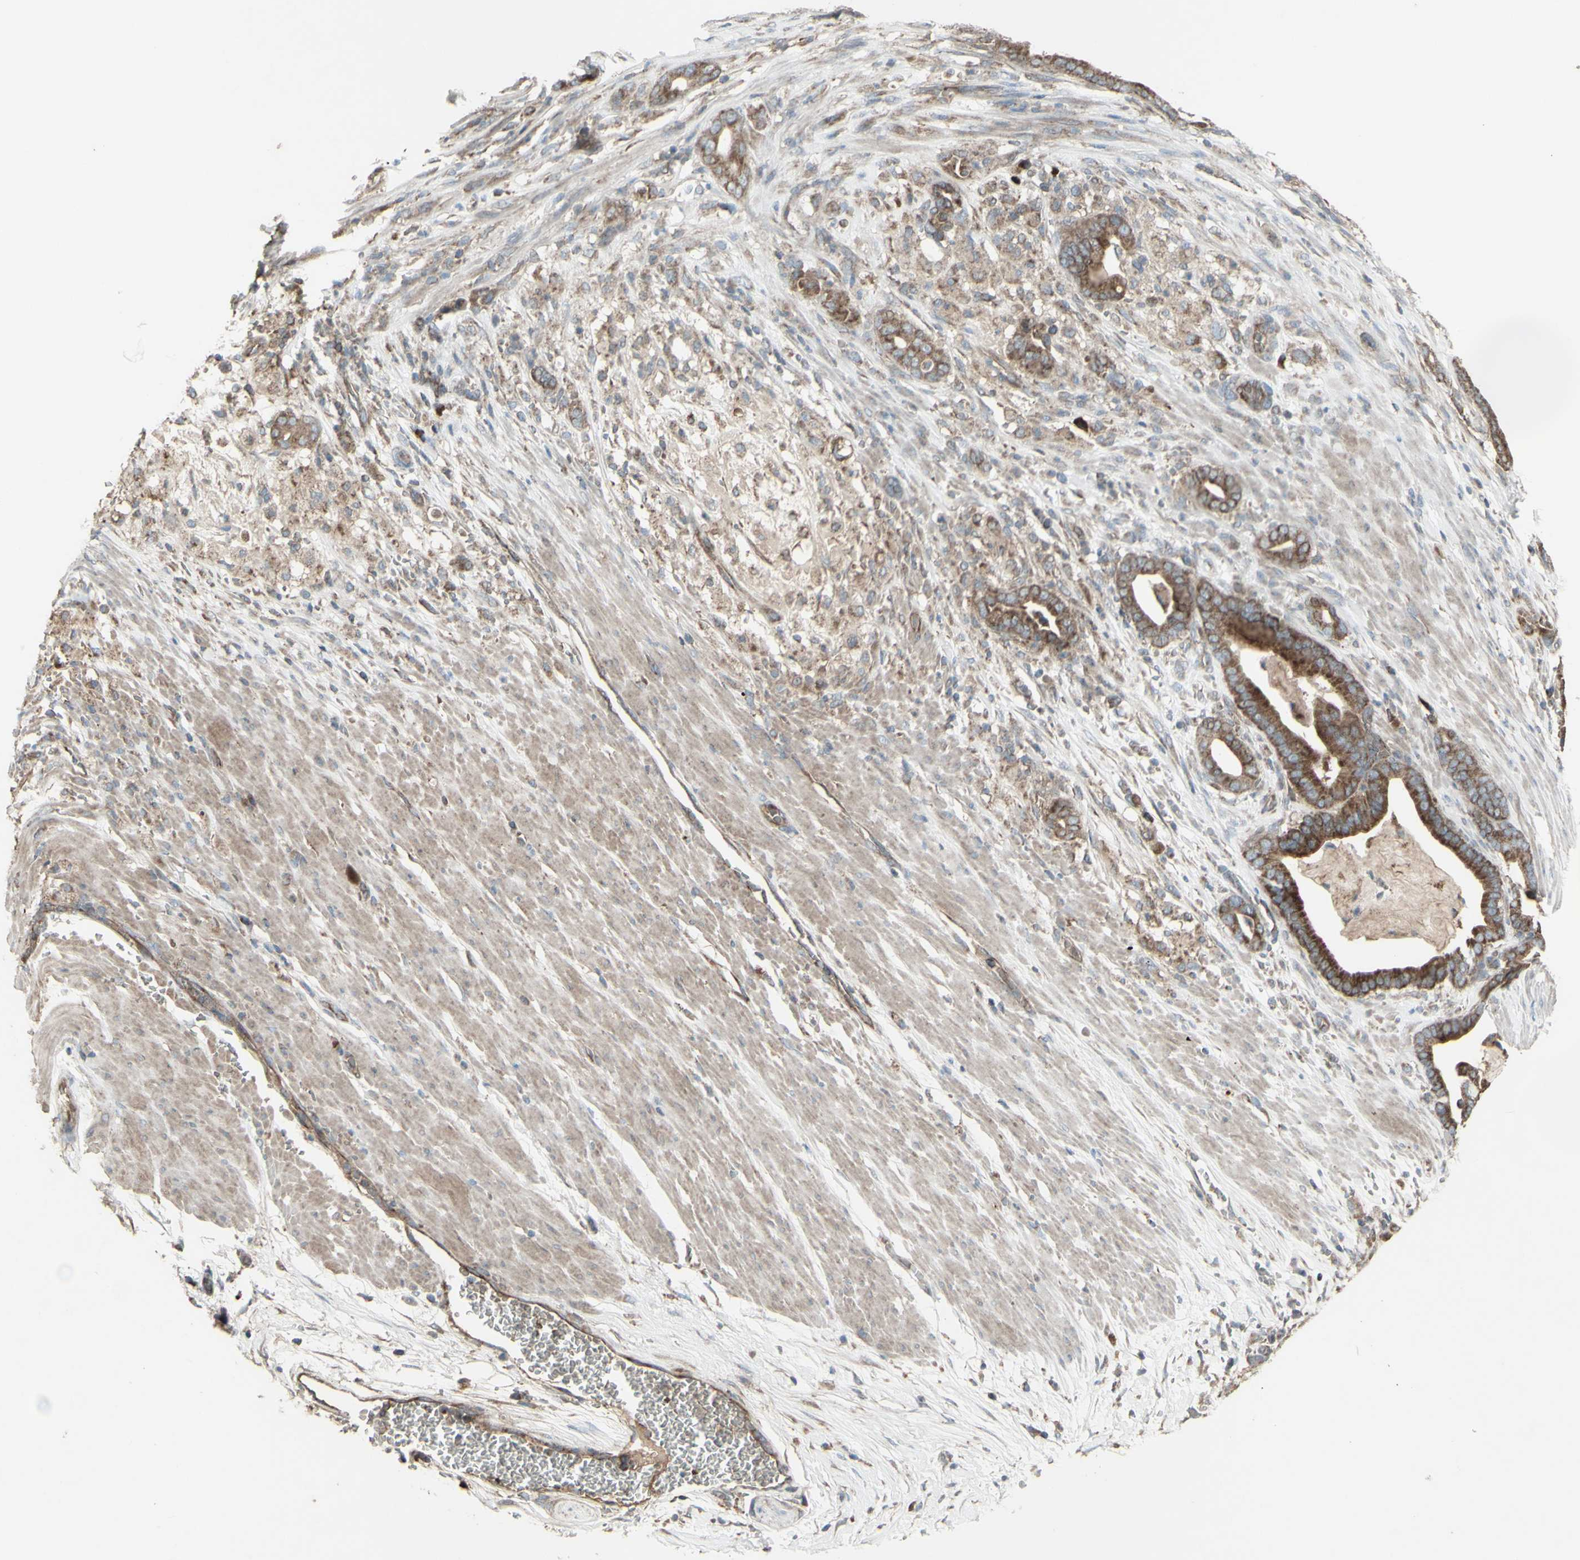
{"staining": {"intensity": "moderate", "quantity": ">75%", "location": "cytoplasmic/membranous"}, "tissue": "pancreatic cancer", "cell_type": "Tumor cells", "image_type": "cancer", "snomed": [{"axis": "morphology", "description": "Adenocarcinoma, NOS"}, {"axis": "topography", "description": "Pancreas"}], "caption": "The immunohistochemical stain labels moderate cytoplasmic/membranous expression in tumor cells of pancreatic cancer tissue.", "gene": "SHC1", "patient": {"sex": "male", "age": 63}}